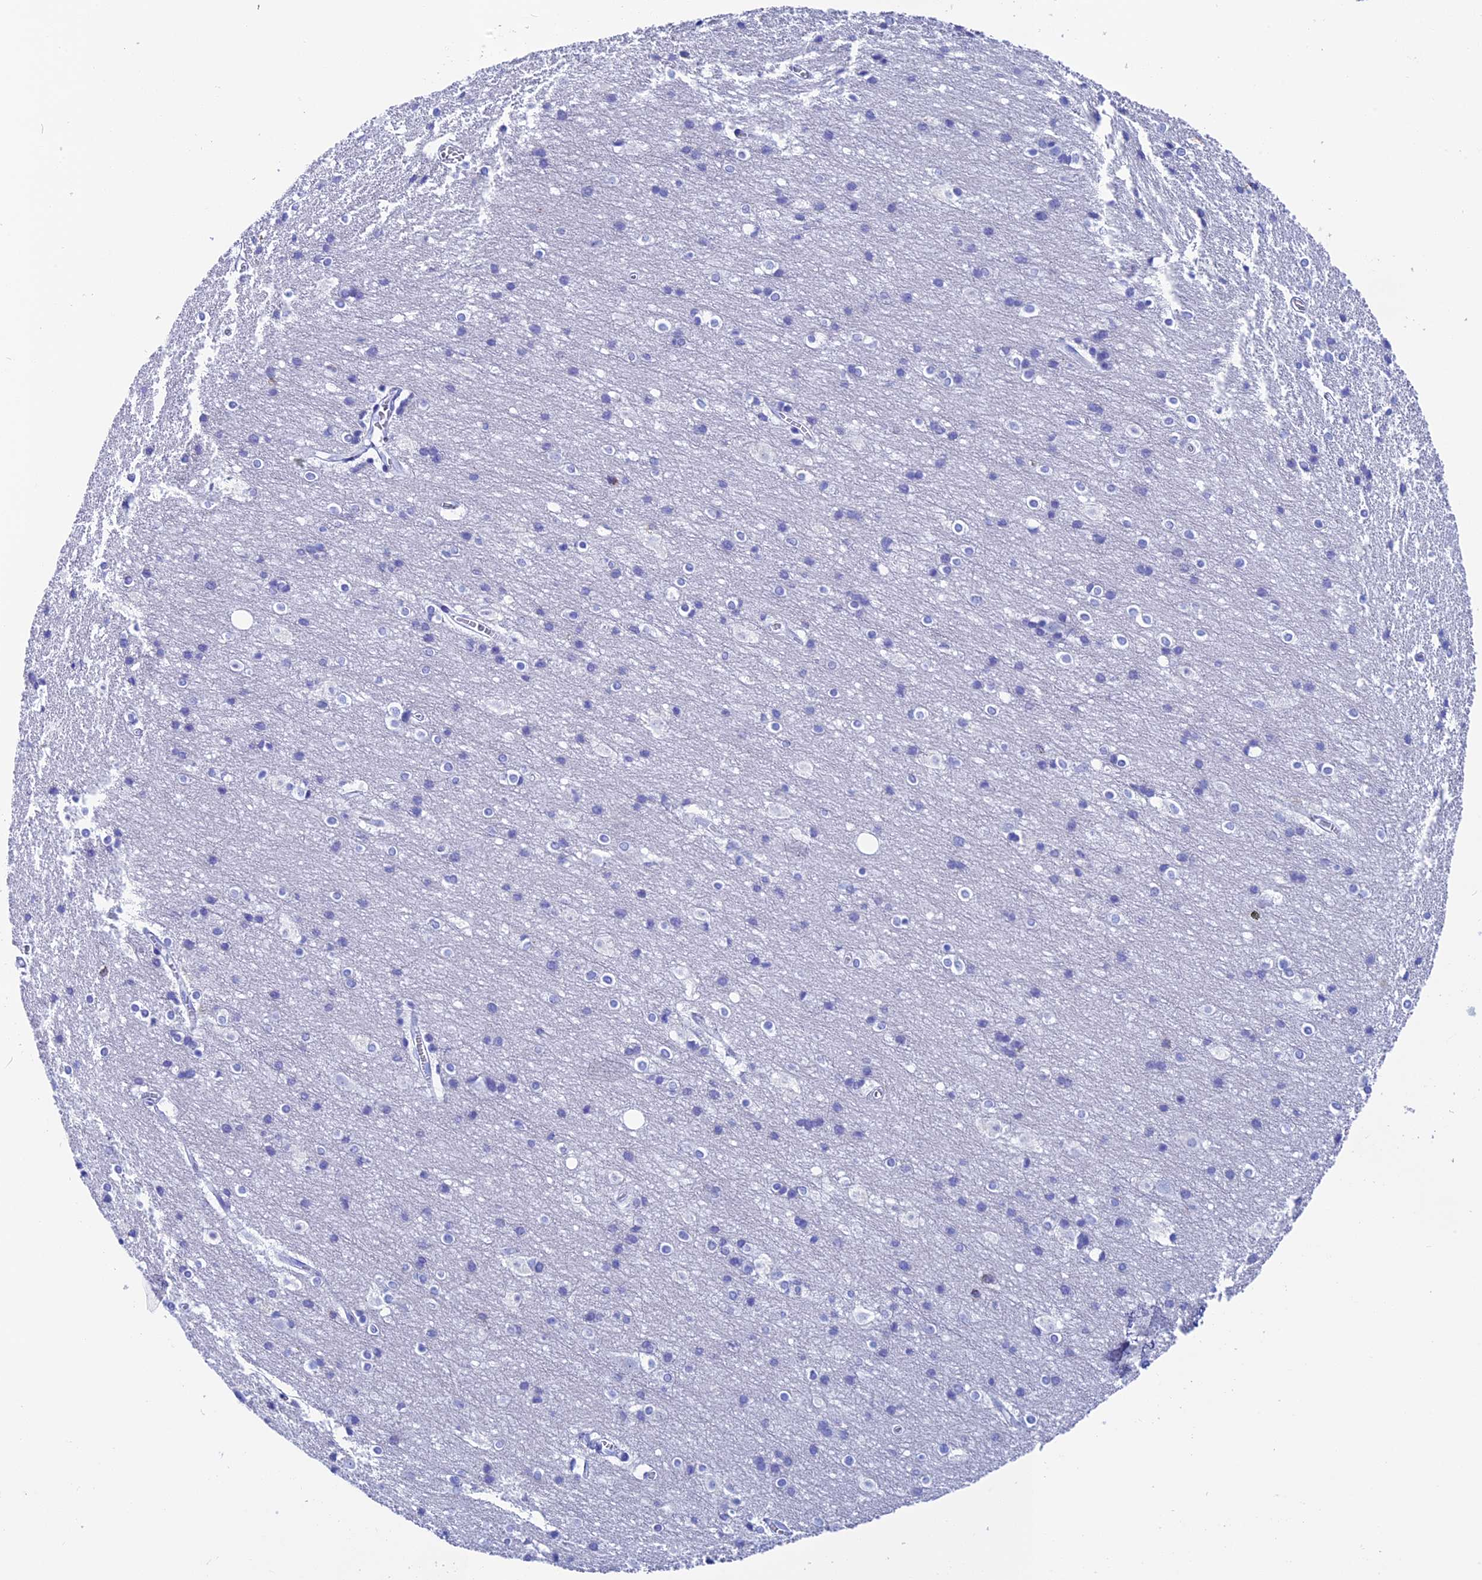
{"staining": {"intensity": "negative", "quantity": "none", "location": "none"}, "tissue": "cerebral cortex", "cell_type": "Endothelial cells", "image_type": "normal", "snomed": [{"axis": "morphology", "description": "Normal tissue, NOS"}, {"axis": "topography", "description": "Cerebral cortex"}], "caption": "A high-resolution micrograph shows IHC staining of normal cerebral cortex, which displays no significant expression in endothelial cells.", "gene": "ANKRD29", "patient": {"sex": "male", "age": 54}}